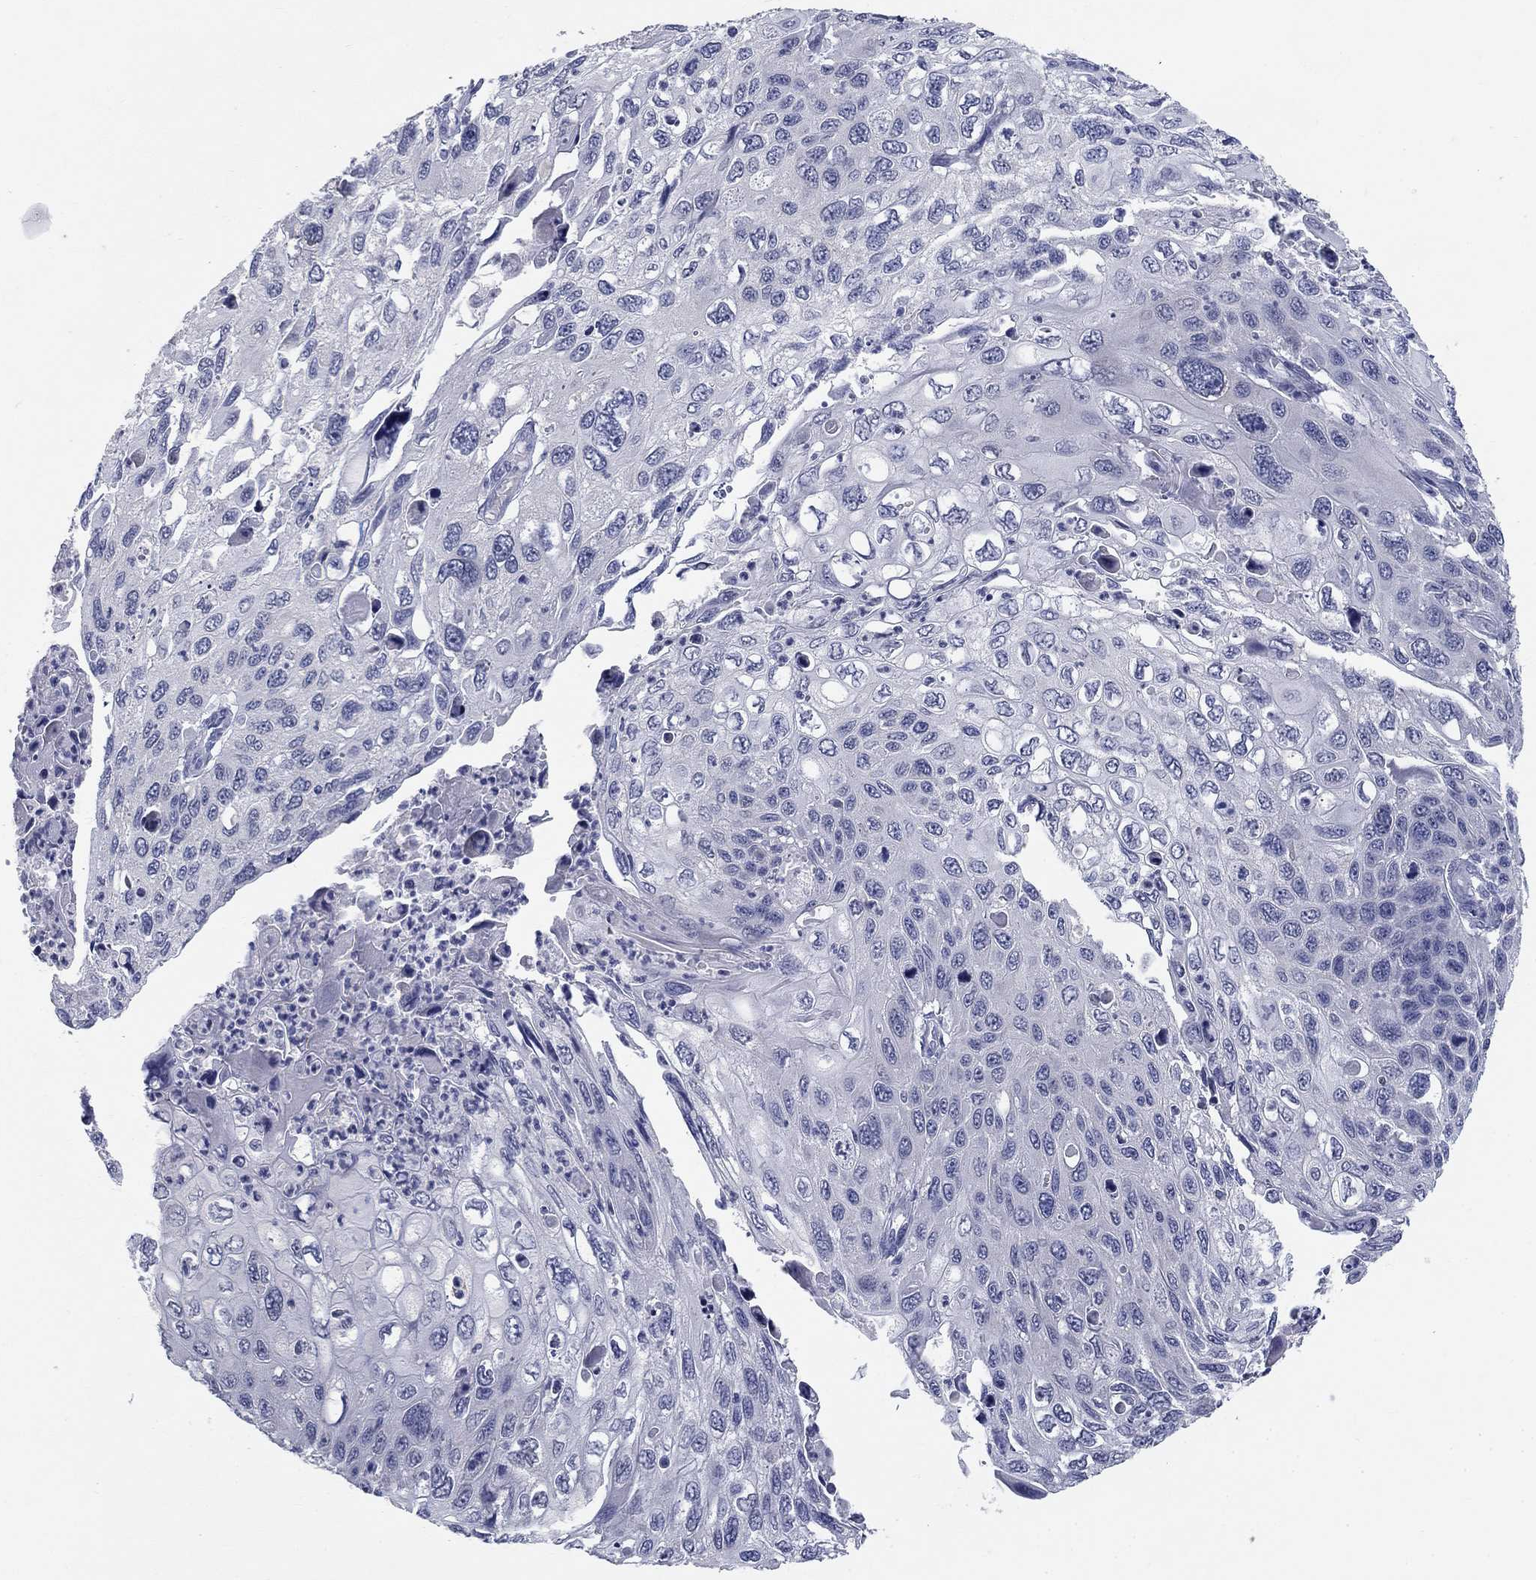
{"staining": {"intensity": "negative", "quantity": "none", "location": "none"}, "tissue": "cervical cancer", "cell_type": "Tumor cells", "image_type": "cancer", "snomed": [{"axis": "morphology", "description": "Squamous cell carcinoma, NOS"}, {"axis": "topography", "description": "Cervix"}], "caption": "High magnification brightfield microscopy of cervical cancer stained with DAB (brown) and counterstained with hematoxylin (blue): tumor cells show no significant staining. (Stains: DAB immunohistochemistry (IHC) with hematoxylin counter stain, Microscopy: brightfield microscopy at high magnification).", "gene": "ELAVL4", "patient": {"sex": "female", "age": 70}}